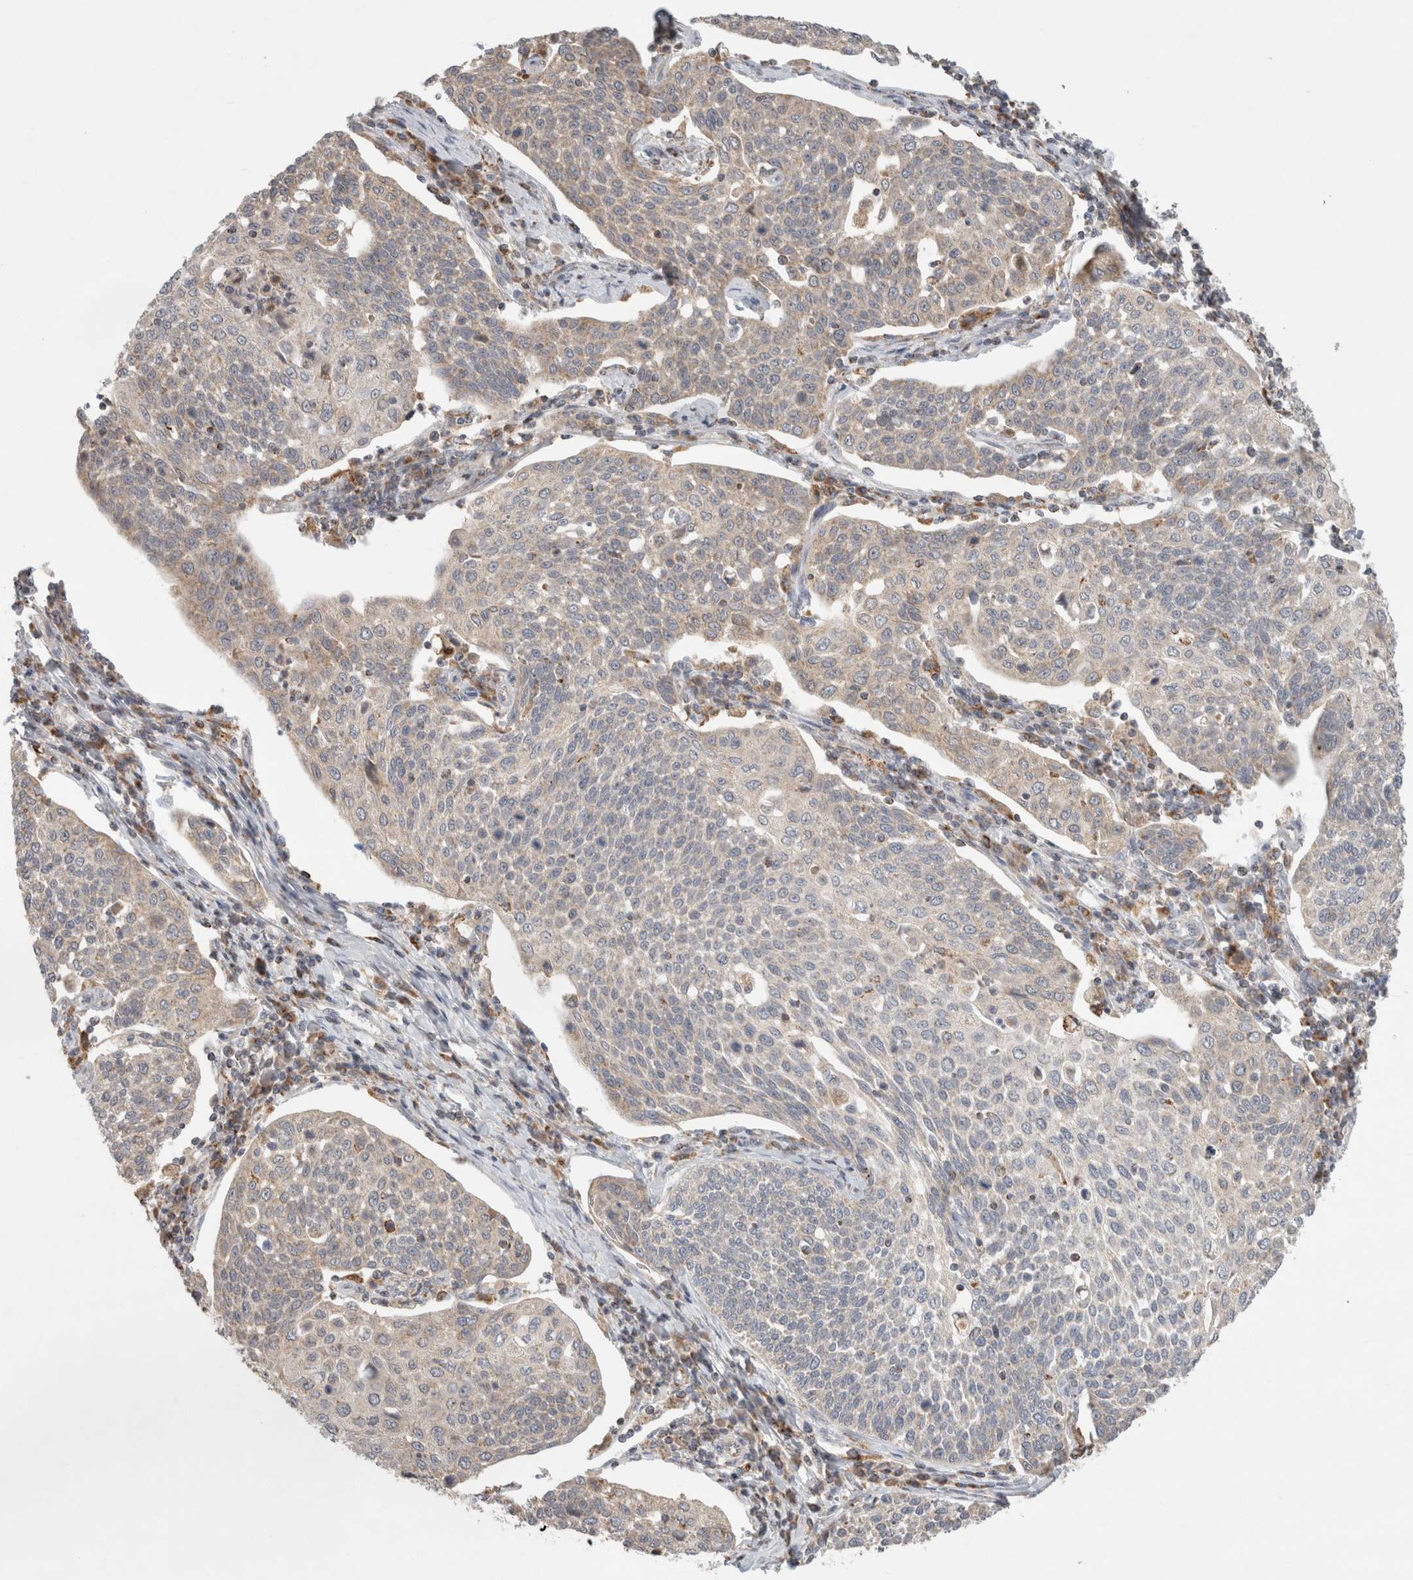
{"staining": {"intensity": "negative", "quantity": "none", "location": "none"}, "tissue": "cervical cancer", "cell_type": "Tumor cells", "image_type": "cancer", "snomed": [{"axis": "morphology", "description": "Squamous cell carcinoma, NOS"}, {"axis": "topography", "description": "Cervix"}], "caption": "Tumor cells are negative for protein expression in human cervical squamous cell carcinoma.", "gene": "HROB", "patient": {"sex": "female", "age": 34}}